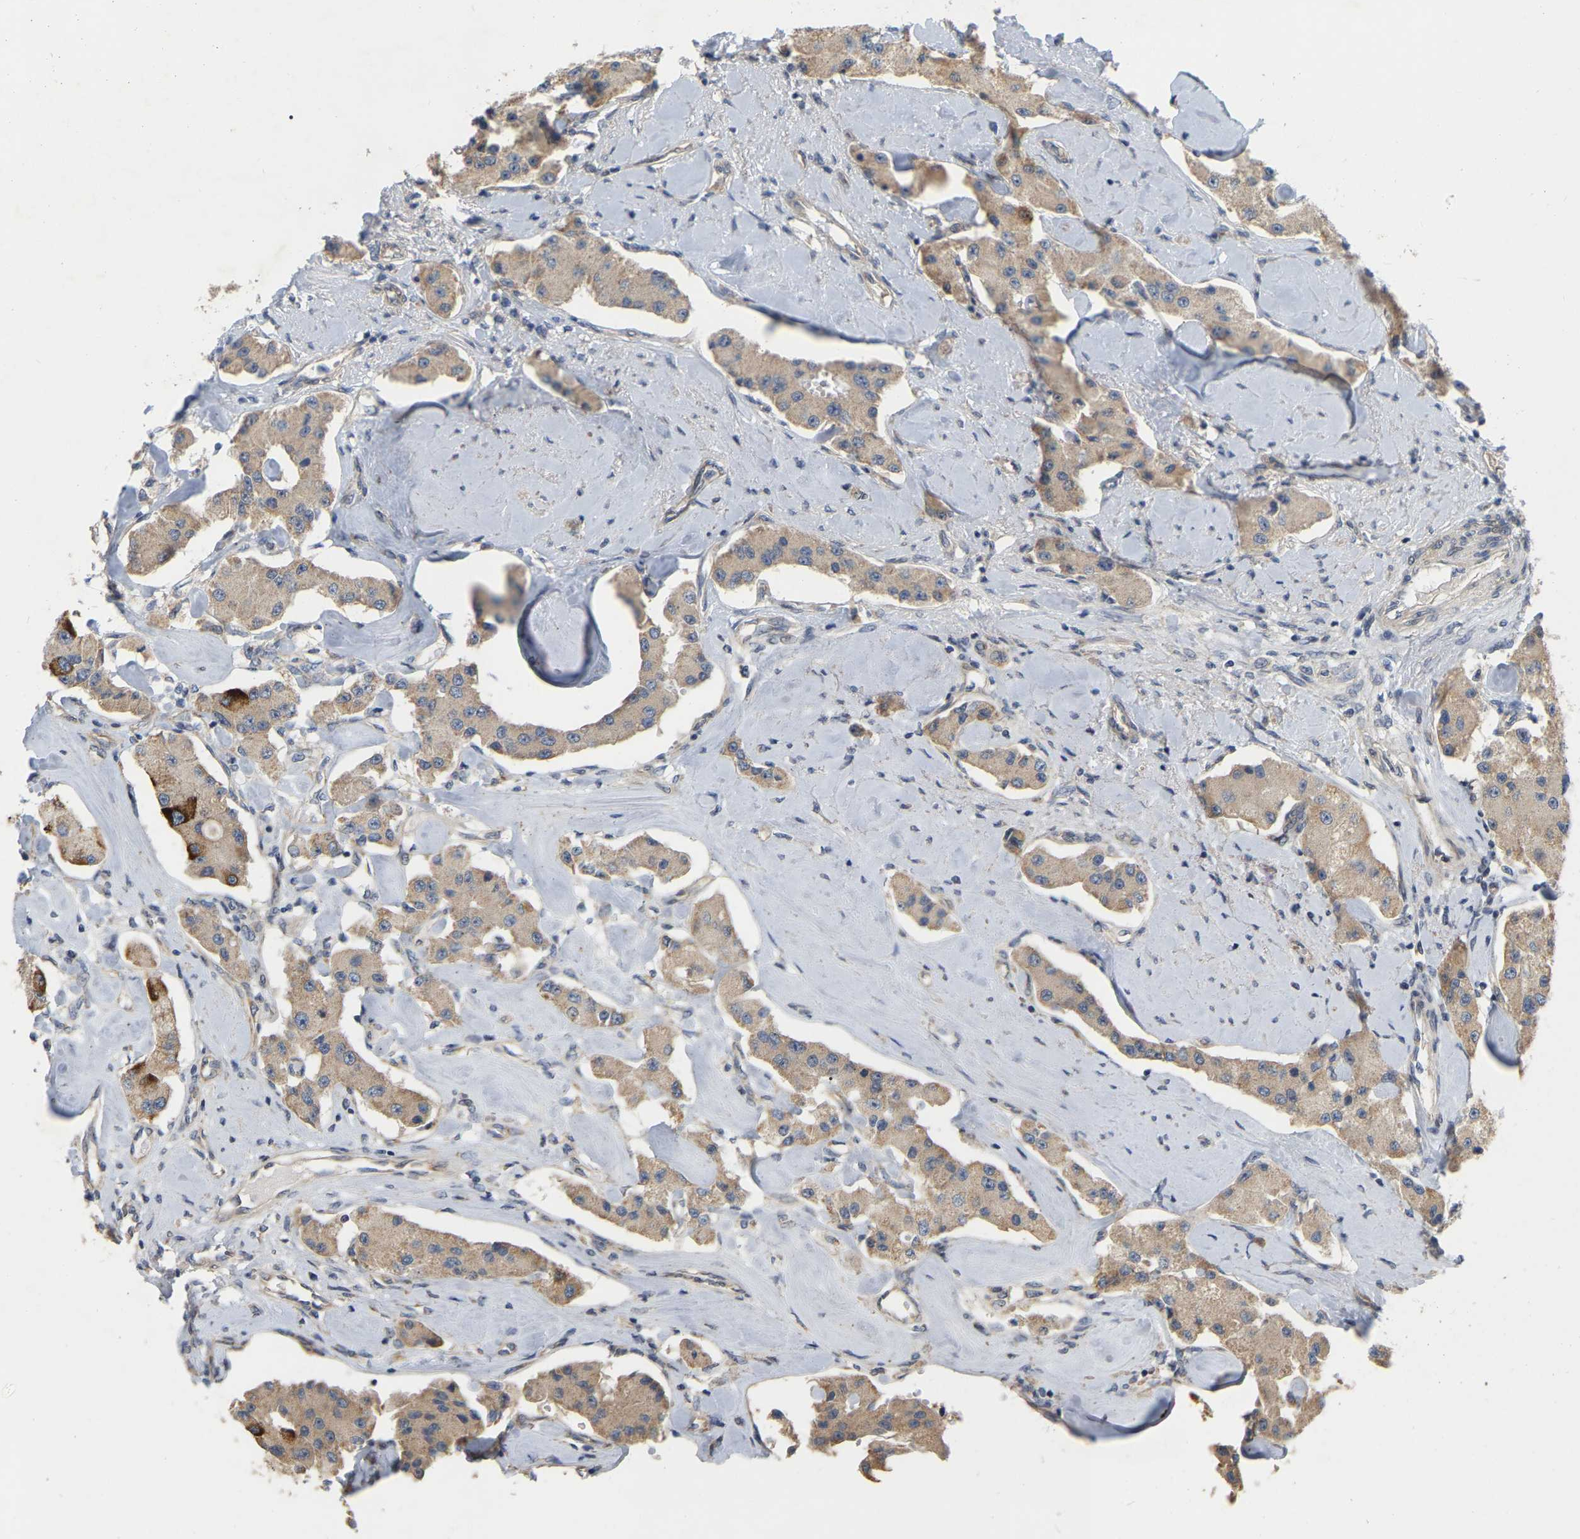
{"staining": {"intensity": "moderate", "quantity": "25%-75%", "location": "cytoplasmic/membranous"}, "tissue": "carcinoid", "cell_type": "Tumor cells", "image_type": "cancer", "snomed": [{"axis": "morphology", "description": "Carcinoid, malignant, NOS"}, {"axis": "topography", "description": "Pancreas"}], "caption": "Immunohistochemical staining of human carcinoid shows medium levels of moderate cytoplasmic/membranous expression in approximately 25%-75% of tumor cells.", "gene": "SSH1", "patient": {"sex": "male", "age": 41}}